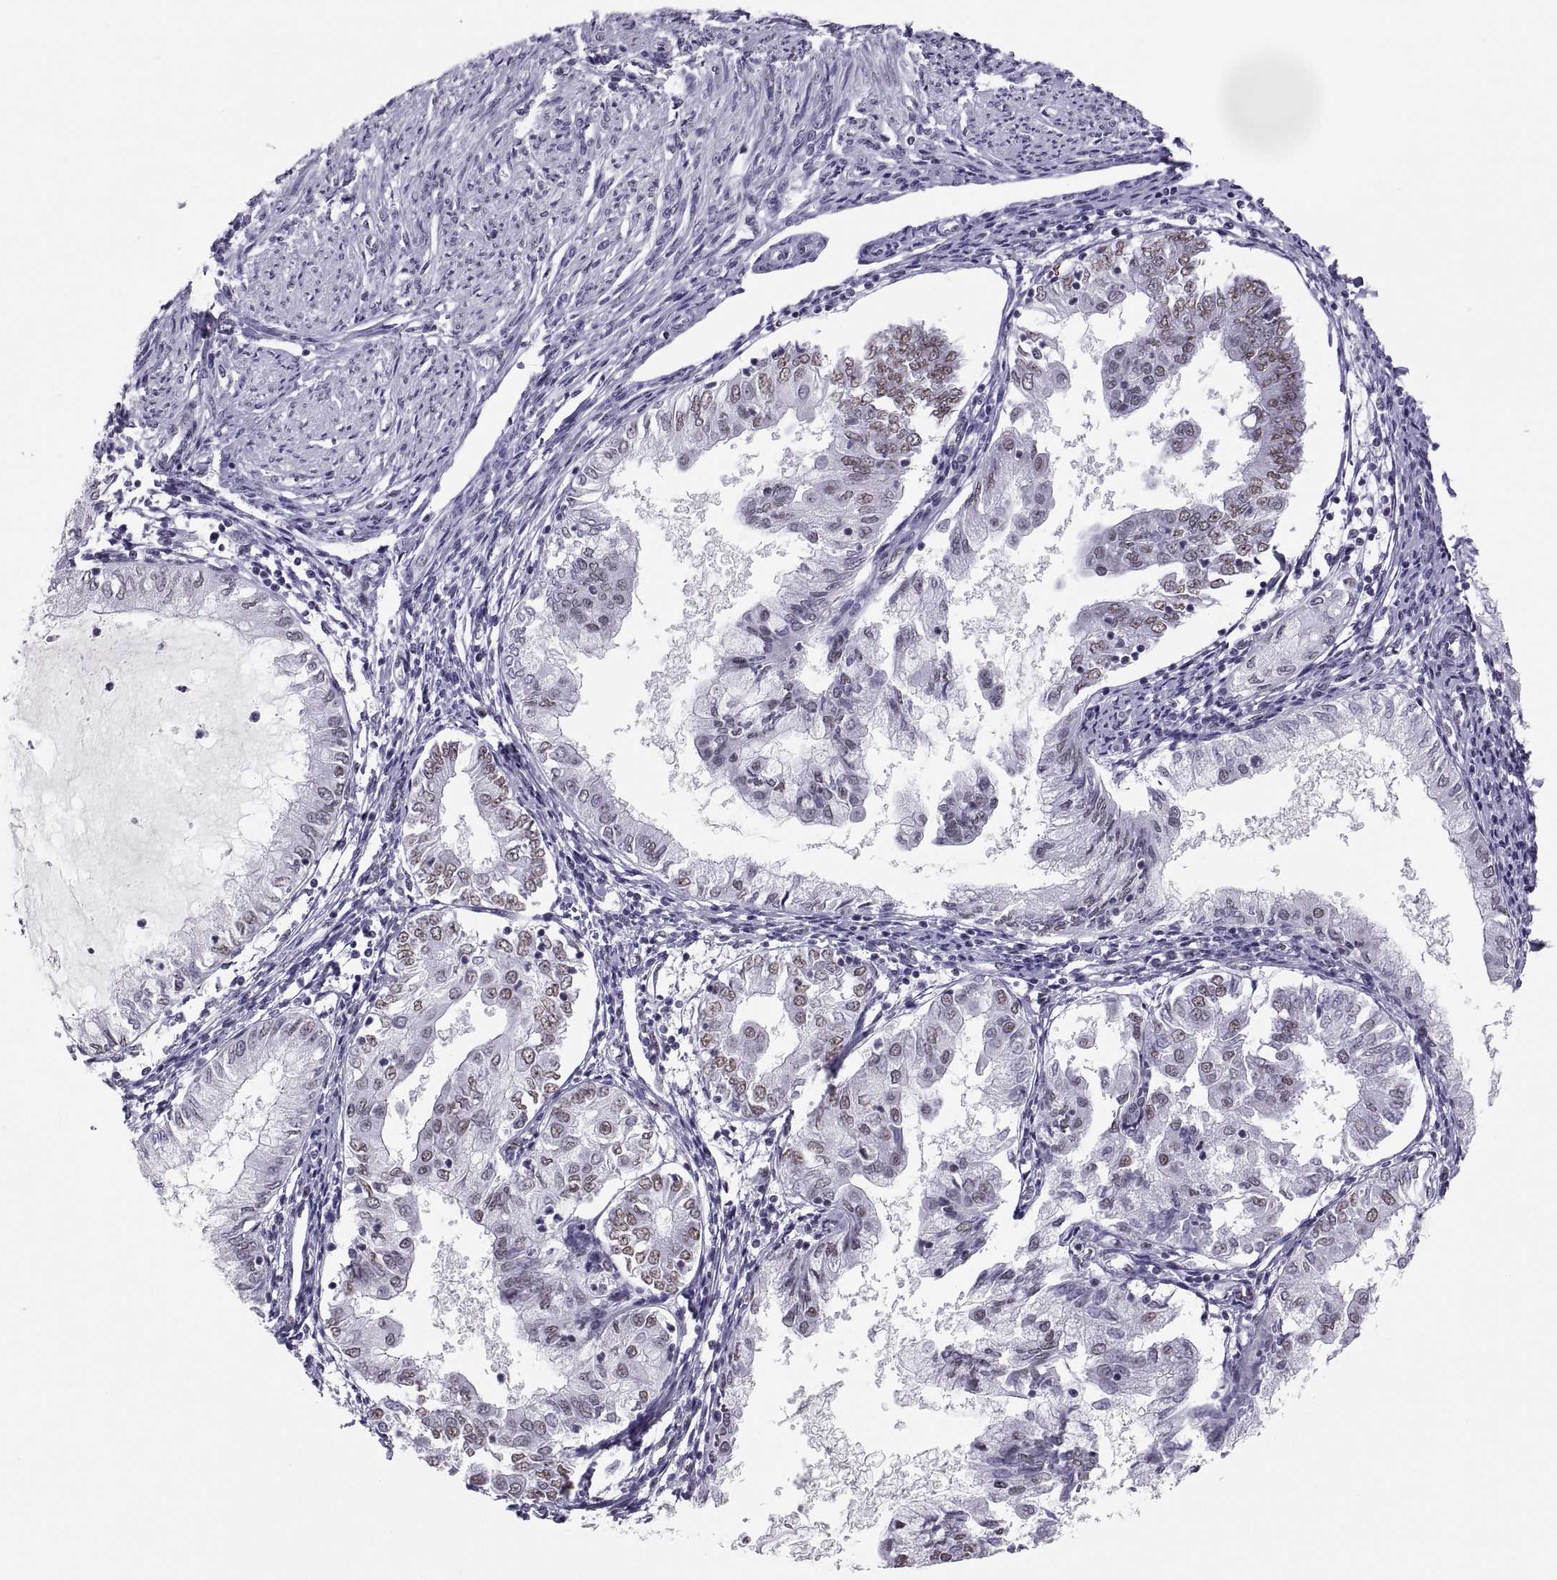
{"staining": {"intensity": "weak", "quantity": "25%-75%", "location": "cytoplasmic/membranous,nuclear"}, "tissue": "endometrial cancer", "cell_type": "Tumor cells", "image_type": "cancer", "snomed": [{"axis": "morphology", "description": "Adenocarcinoma, NOS"}, {"axis": "topography", "description": "Endometrium"}], "caption": "This micrograph shows endometrial cancer stained with IHC to label a protein in brown. The cytoplasmic/membranous and nuclear of tumor cells show weak positivity for the protein. Nuclei are counter-stained blue.", "gene": "NEUROD6", "patient": {"sex": "female", "age": 68}}